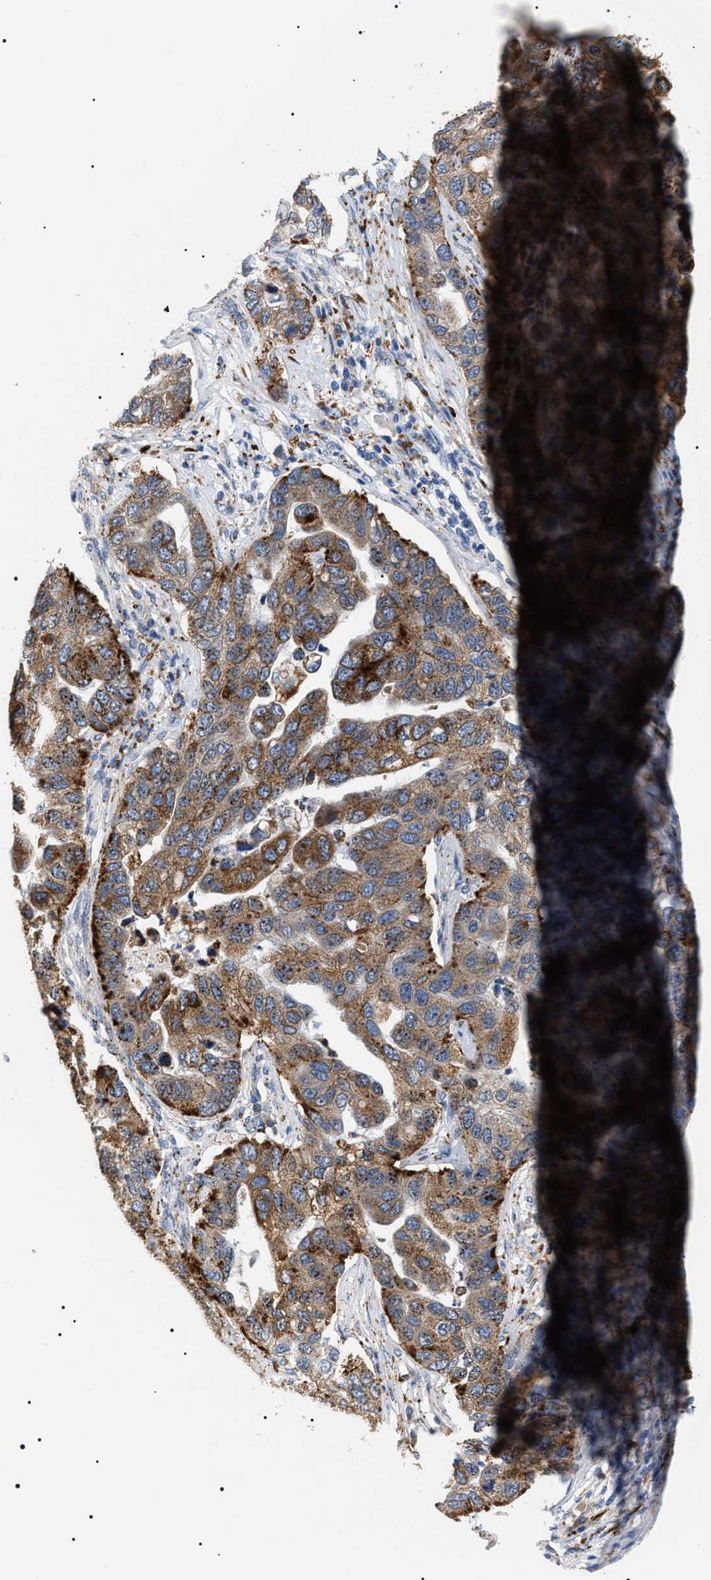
{"staining": {"intensity": "strong", "quantity": ">75%", "location": "cytoplasmic/membranous"}, "tissue": "pancreatic cancer", "cell_type": "Tumor cells", "image_type": "cancer", "snomed": [{"axis": "morphology", "description": "Adenocarcinoma, NOS"}, {"axis": "topography", "description": "Pancreas"}], "caption": "A micrograph of human pancreatic cancer (adenocarcinoma) stained for a protein exhibits strong cytoplasmic/membranous brown staining in tumor cells.", "gene": "HSD17B11", "patient": {"sex": "female", "age": 61}}